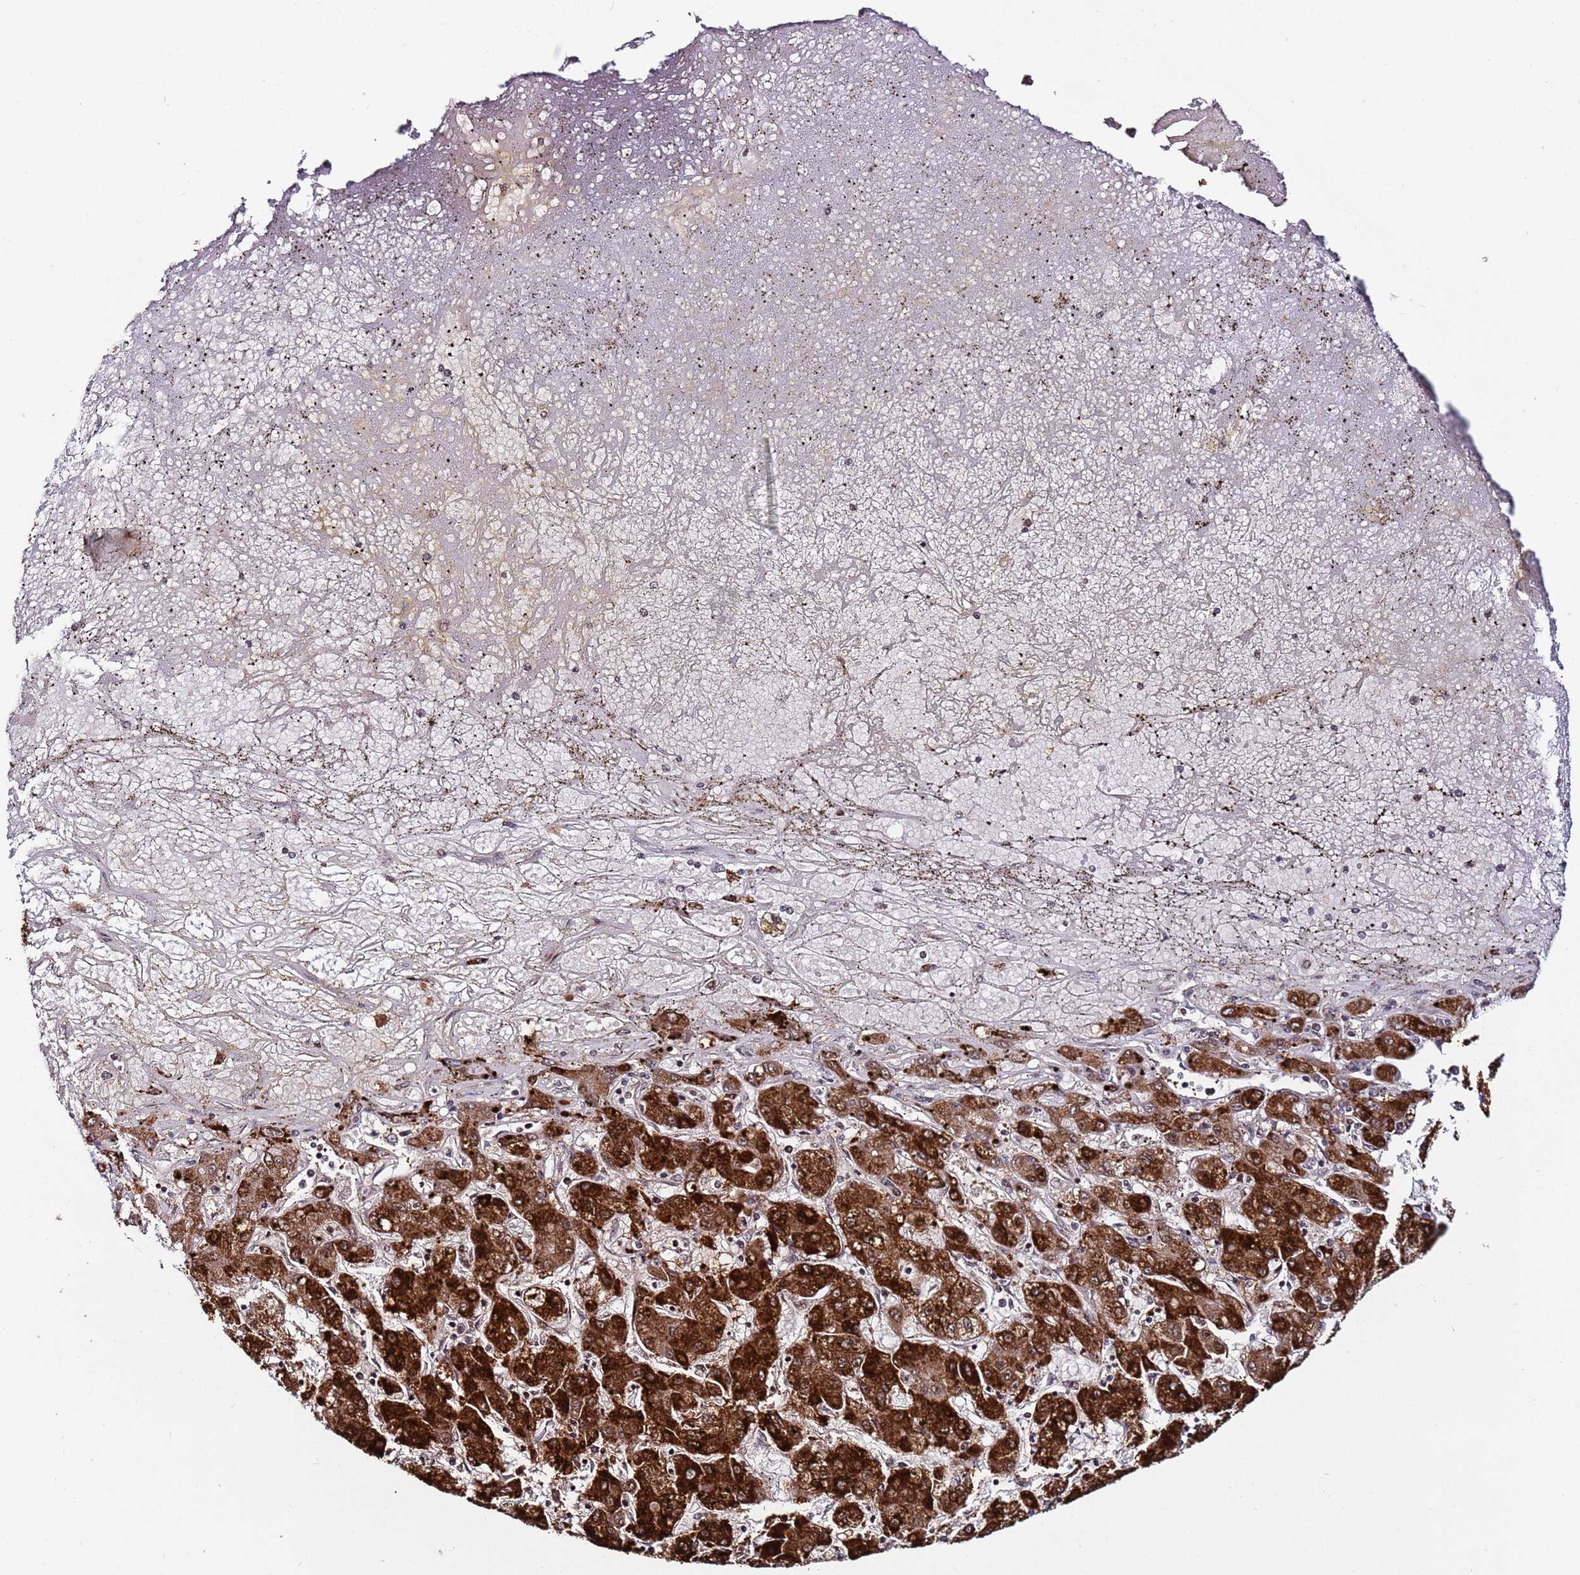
{"staining": {"intensity": "strong", "quantity": ">75%", "location": "cytoplasmic/membranous,nuclear"}, "tissue": "liver cancer", "cell_type": "Tumor cells", "image_type": "cancer", "snomed": [{"axis": "morphology", "description": "Carcinoma, Hepatocellular, NOS"}, {"axis": "topography", "description": "Liver"}], "caption": "This micrograph shows immunohistochemistry staining of liver cancer, with high strong cytoplasmic/membranous and nuclear positivity in about >75% of tumor cells.", "gene": "PPM1H", "patient": {"sex": "male", "age": 72}}